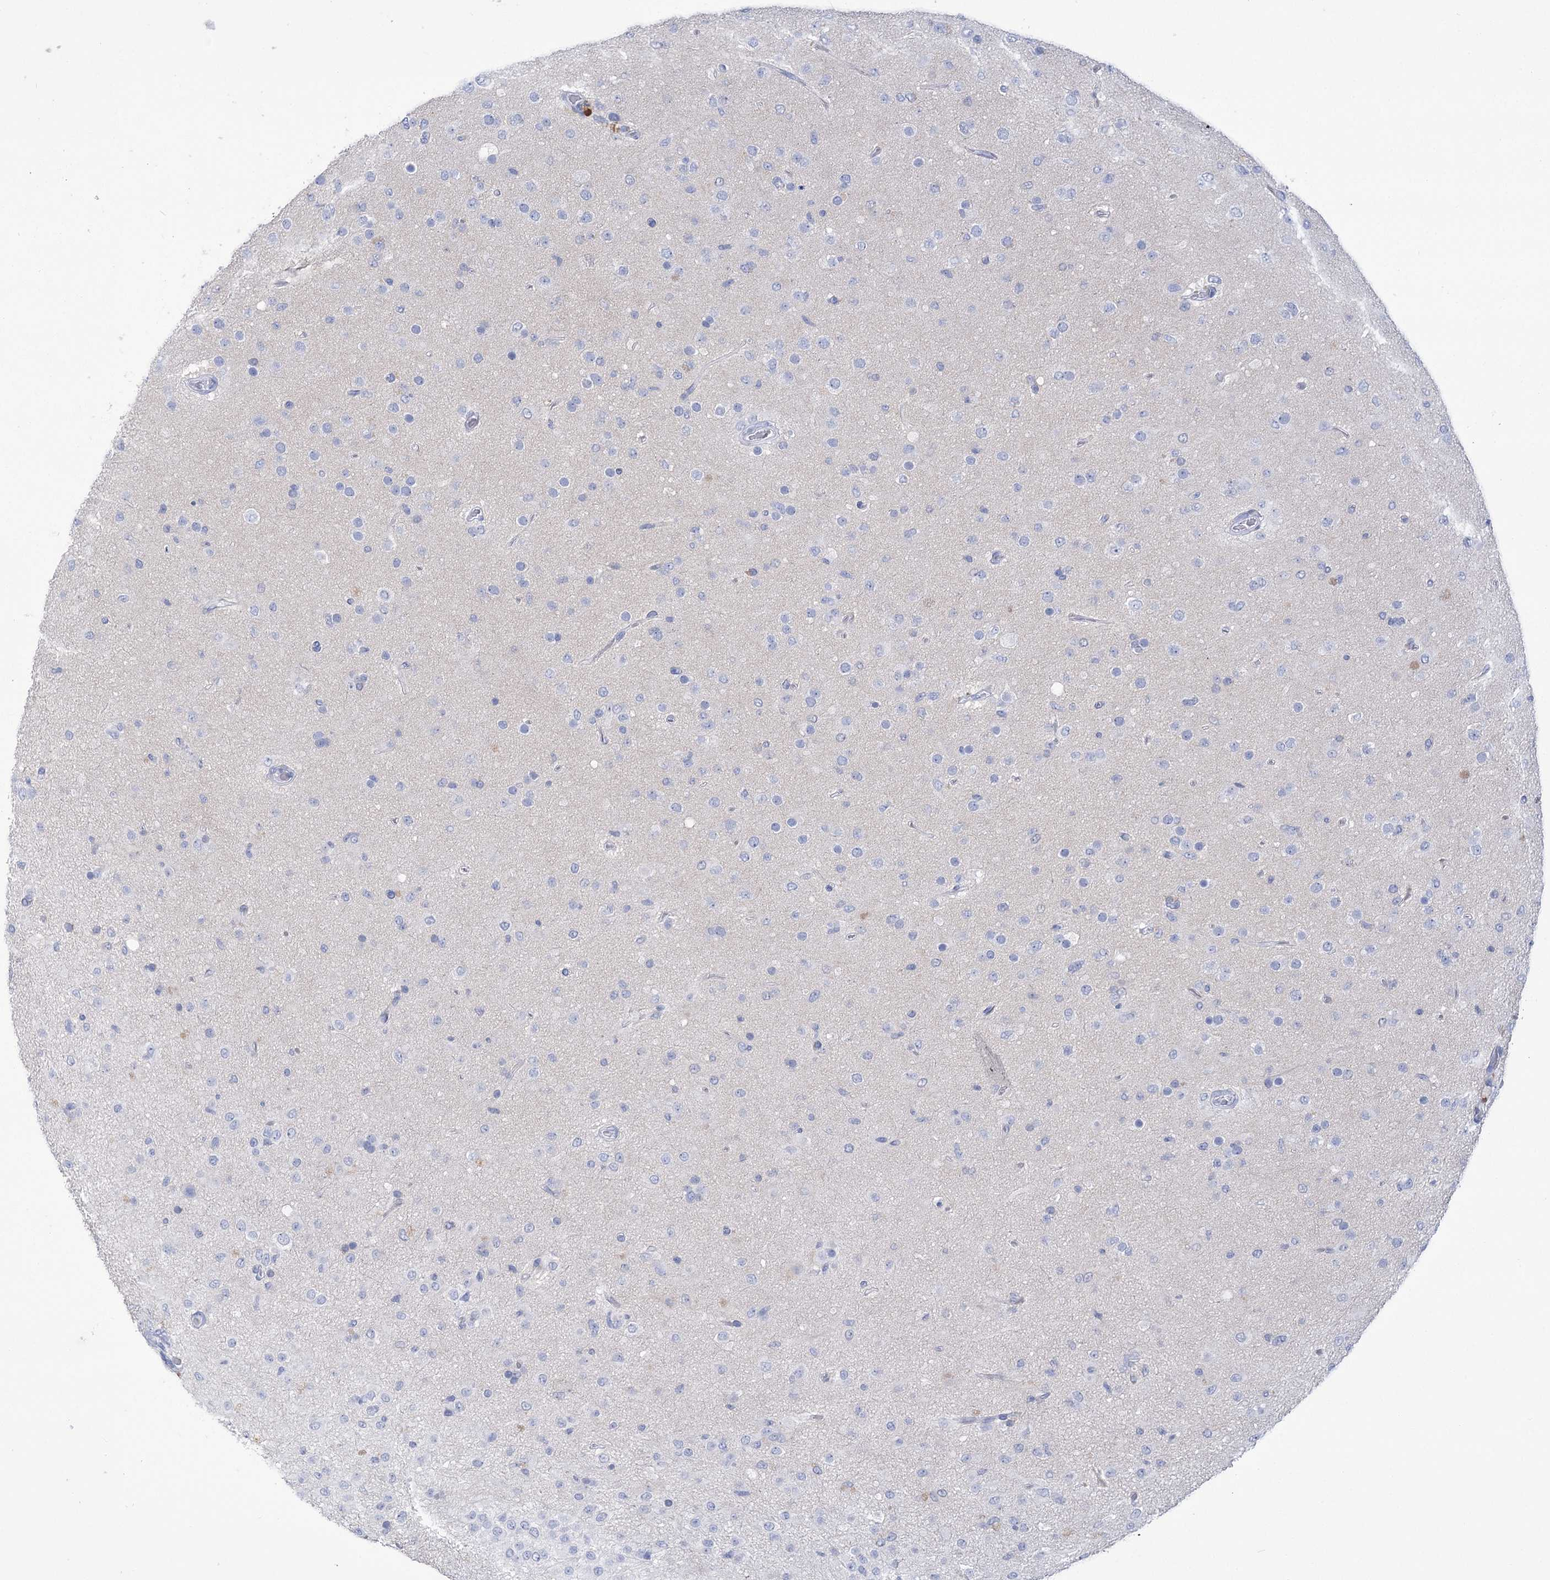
{"staining": {"intensity": "negative", "quantity": "none", "location": "none"}, "tissue": "glioma", "cell_type": "Tumor cells", "image_type": "cancer", "snomed": [{"axis": "morphology", "description": "Glioma, malignant, Low grade"}, {"axis": "topography", "description": "Brain"}], "caption": "DAB (3,3'-diaminobenzidine) immunohistochemical staining of human glioma demonstrates no significant expression in tumor cells.", "gene": "PBLD", "patient": {"sex": "male", "age": 65}}